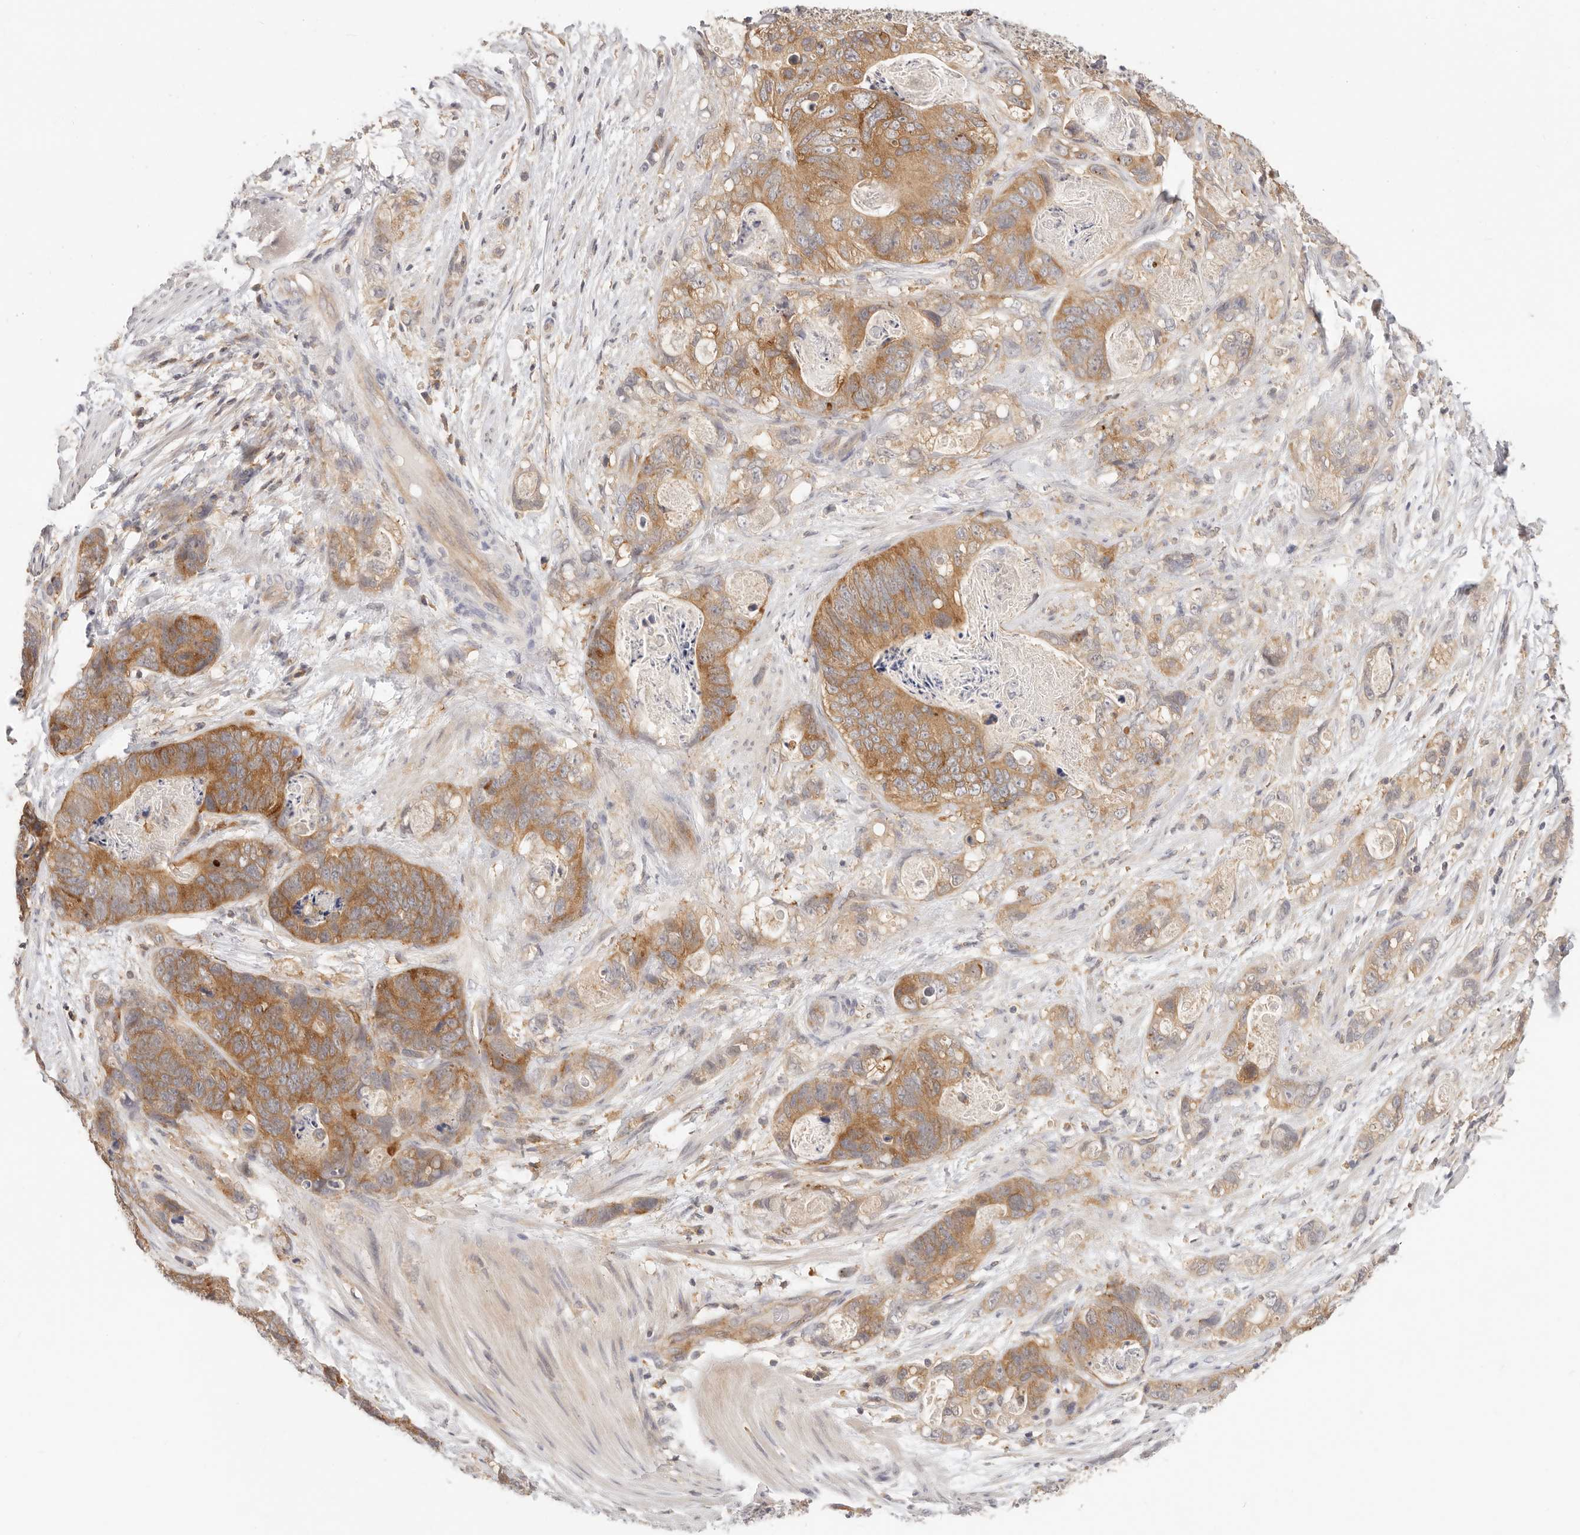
{"staining": {"intensity": "moderate", "quantity": ">75%", "location": "cytoplasmic/membranous"}, "tissue": "stomach cancer", "cell_type": "Tumor cells", "image_type": "cancer", "snomed": [{"axis": "morphology", "description": "Normal tissue, NOS"}, {"axis": "morphology", "description": "Adenocarcinoma, NOS"}, {"axis": "topography", "description": "Stomach"}], "caption": "A high-resolution image shows immunohistochemistry staining of adenocarcinoma (stomach), which shows moderate cytoplasmic/membranous staining in about >75% of tumor cells.", "gene": "DTNBP1", "patient": {"sex": "female", "age": 89}}